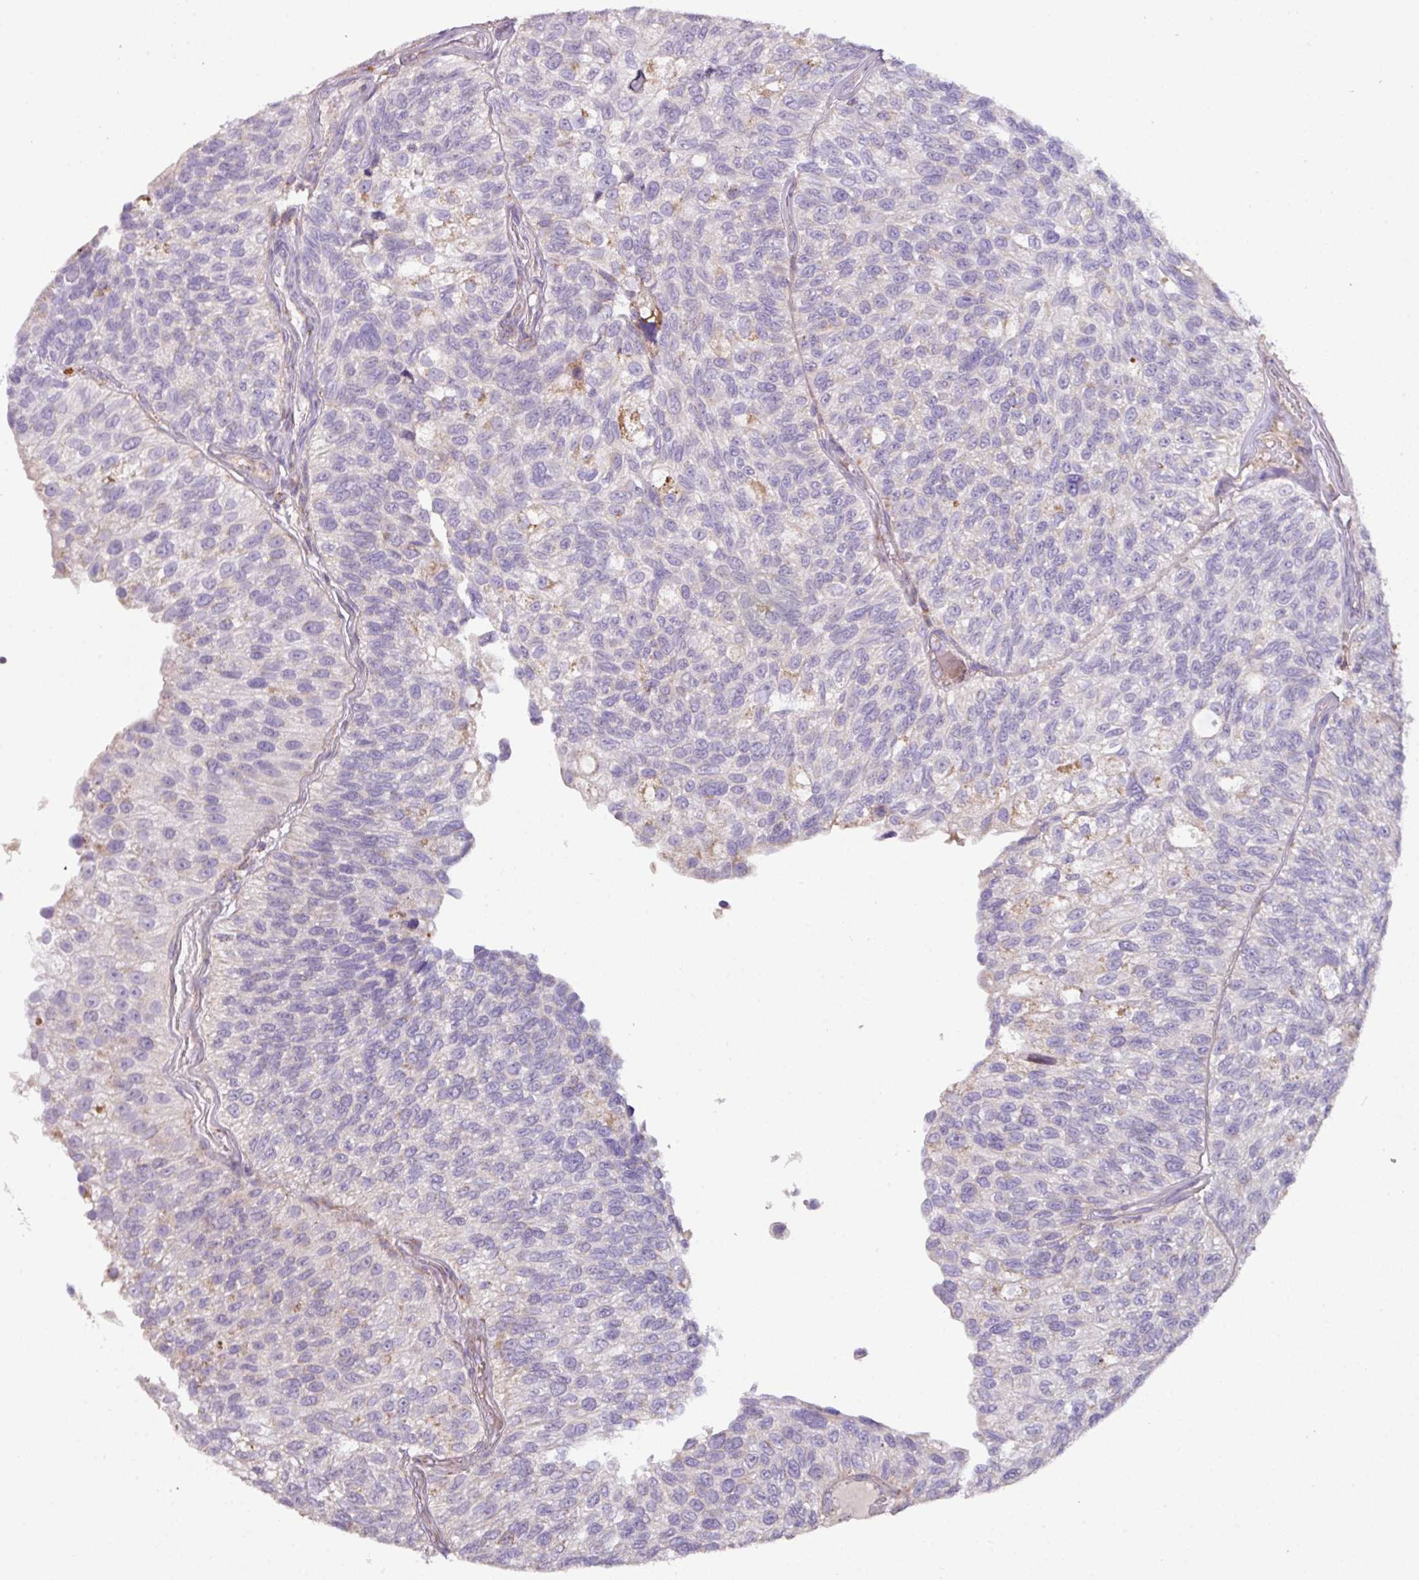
{"staining": {"intensity": "negative", "quantity": "none", "location": "none"}, "tissue": "urothelial cancer", "cell_type": "Tumor cells", "image_type": "cancer", "snomed": [{"axis": "morphology", "description": "Urothelial carcinoma, NOS"}, {"axis": "topography", "description": "Urinary bladder"}], "caption": "Immunohistochemistry micrograph of human transitional cell carcinoma stained for a protein (brown), which reveals no expression in tumor cells. (DAB (3,3'-diaminobenzidine) immunohistochemistry visualized using brightfield microscopy, high magnification).", "gene": "SQOR", "patient": {"sex": "male", "age": 87}}